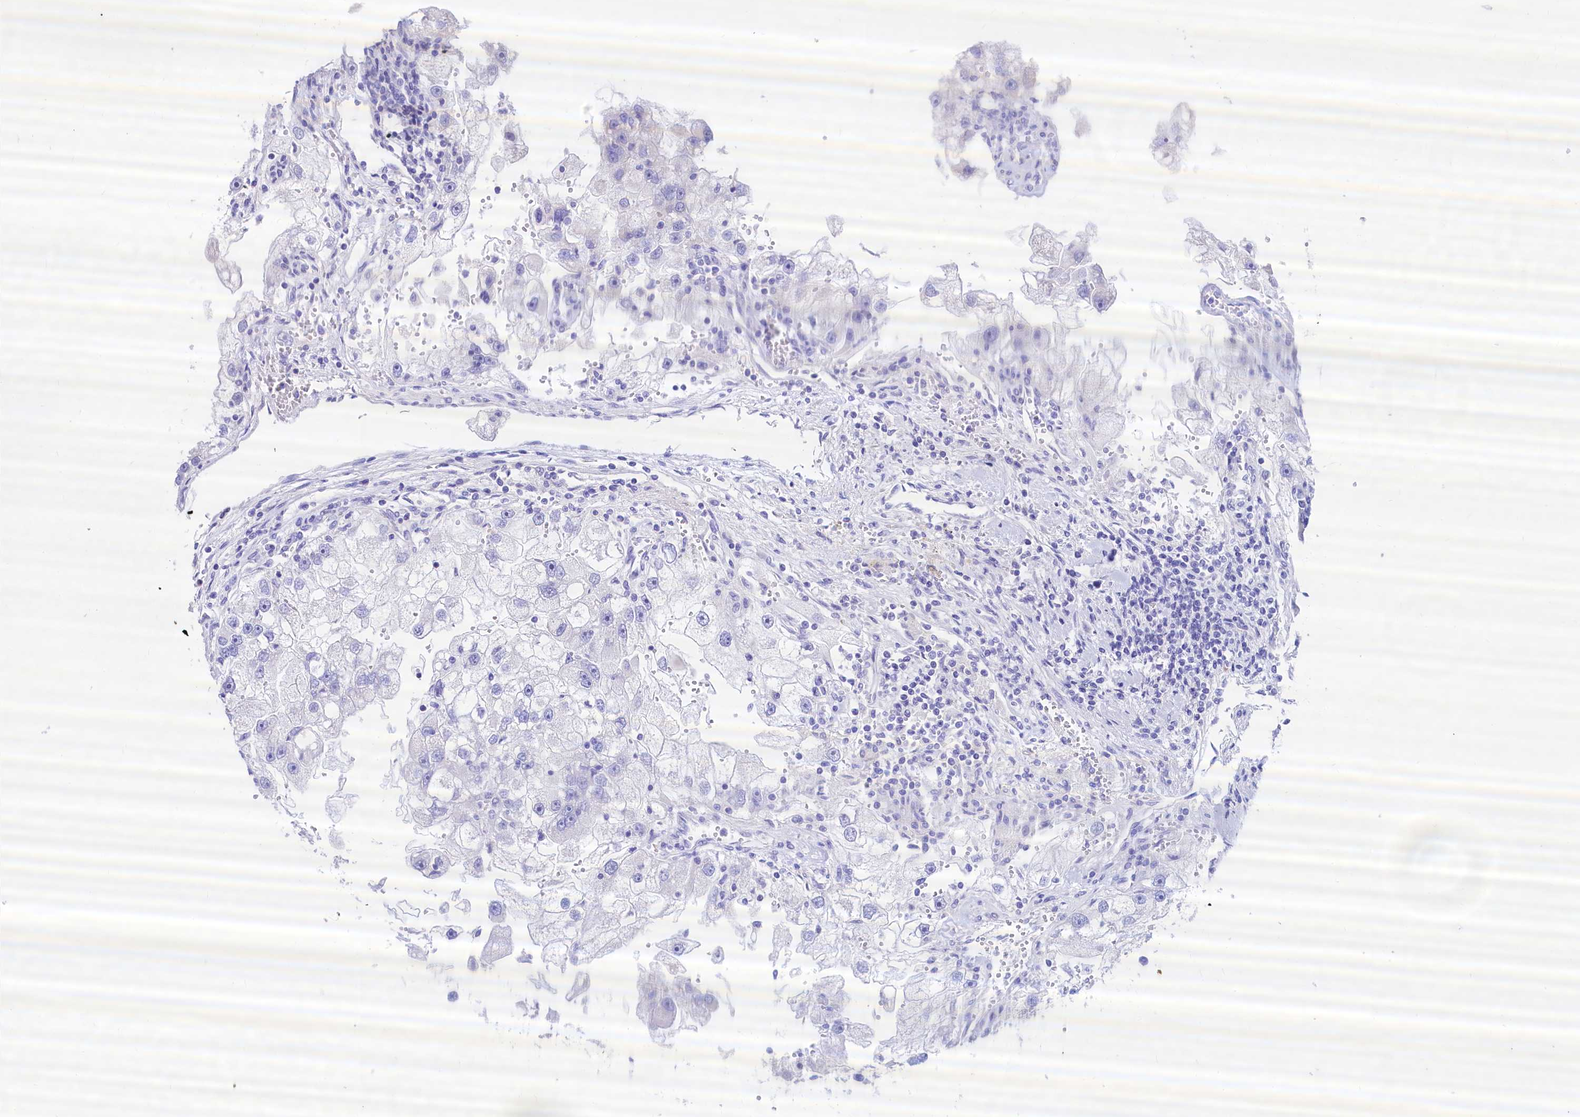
{"staining": {"intensity": "negative", "quantity": "none", "location": "none"}, "tissue": "renal cancer", "cell_type": "Tumor cells", "image_type": "cancer", "snomed": [{"axis": "morphology", "description": "Adenocarcinoma, NOS"}, {"axis": "topography", "description": "Kidney"}], "caption": "This micrograph is of renal adenocarcinoma stained with IHC to label a protein in brown with the nuclei are counter-stained blue. There is no positivity in tumor cells.", "gene": "RBP3", "patient": {"sex": "male", "age": 63}}